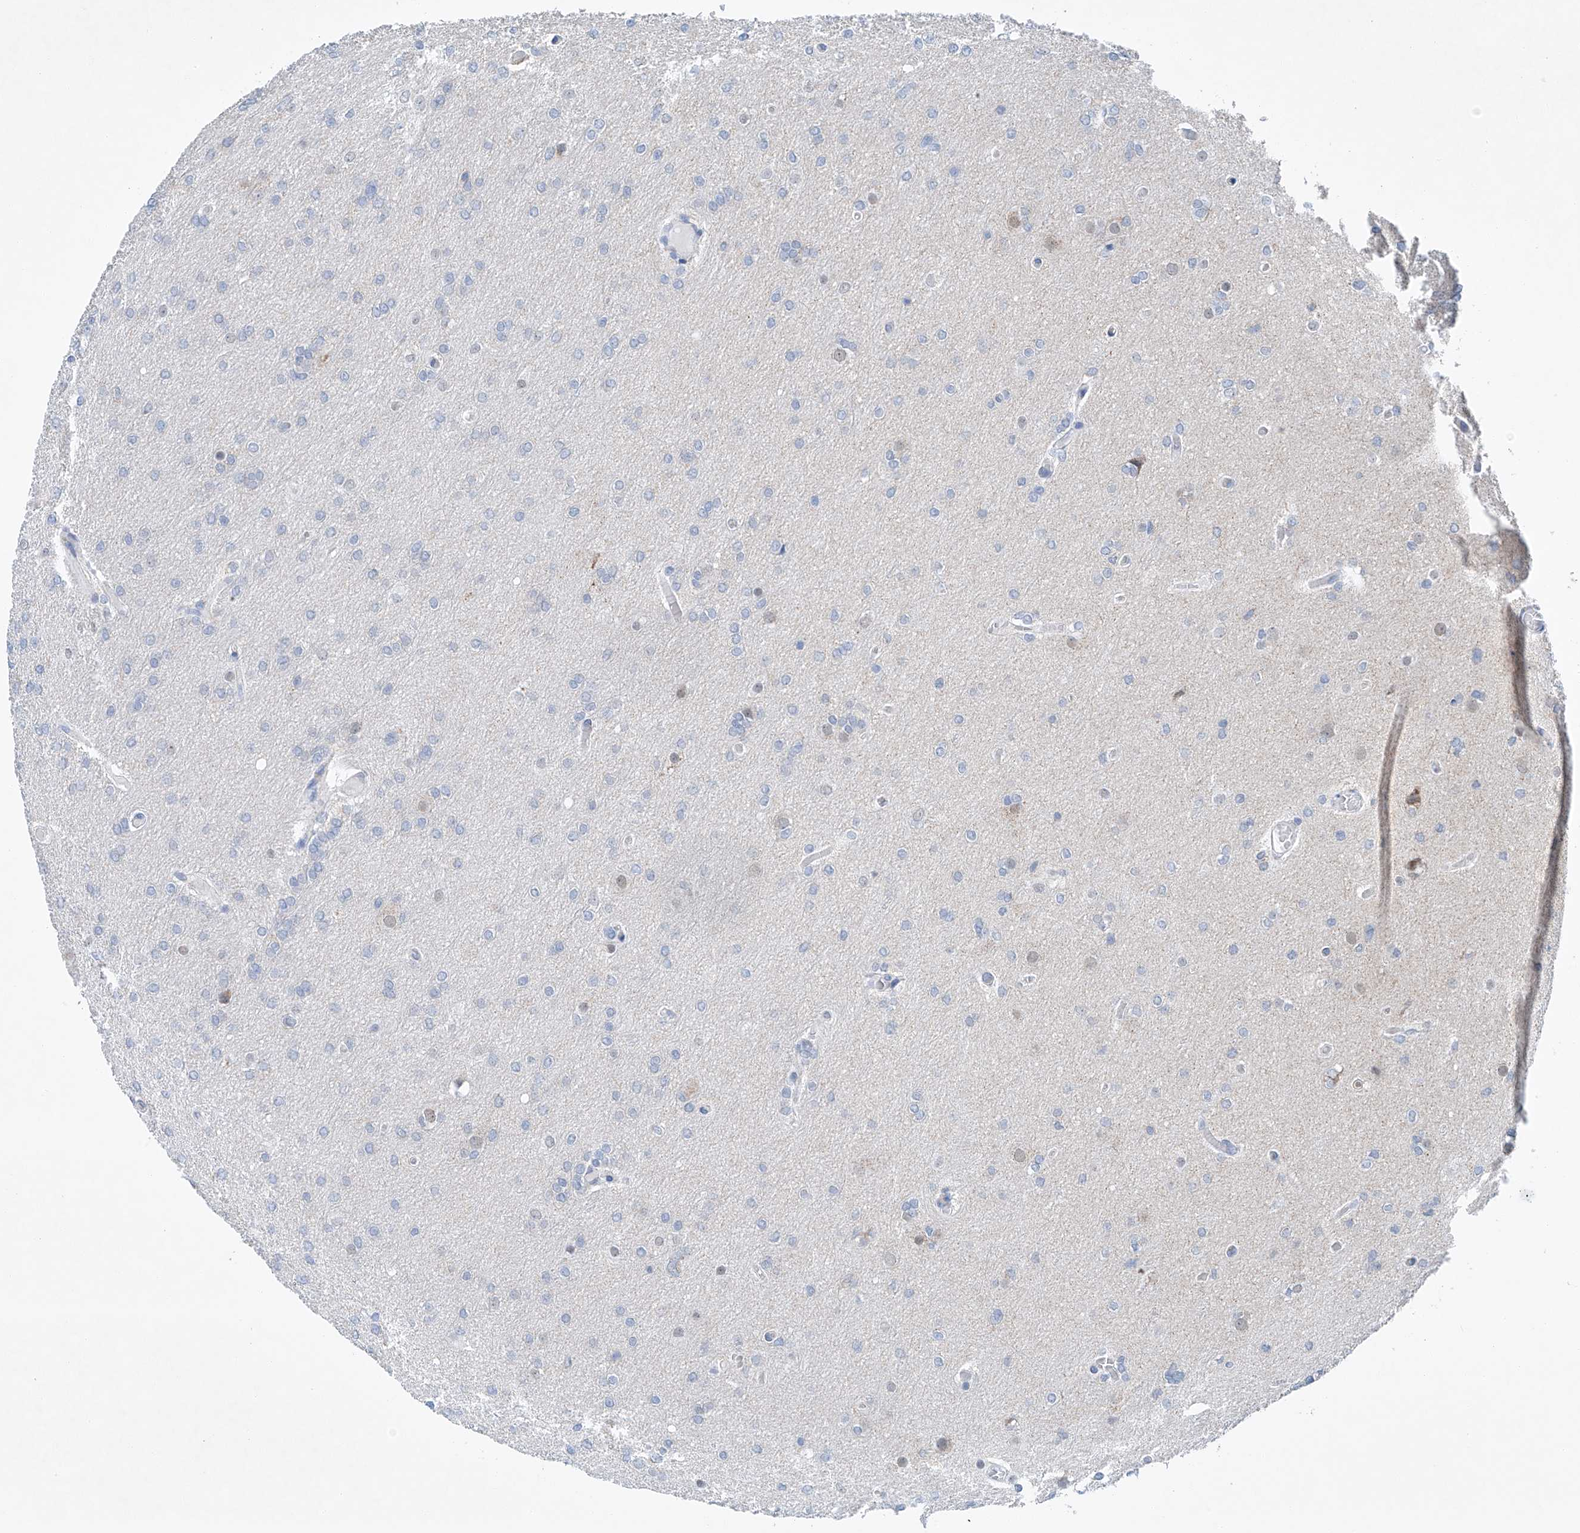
{"staining": {"intensity": "negative", "quantity": "none", "location": "none"}, "tissue": "glioma", "cell_type": "Tumor cells", "image_type": "cancer", "snomed": [{"axis": "morphology", "description": "Glioma, malignant, High grade"}, {"axis": "topography", "description": "Cerebral cortex"}], "caption": "Tumor cells show no significant protein positivity in malignant glioma (high-grade).", "gene": "KLF15", "patient": {"sex": "female", "age": 36}}